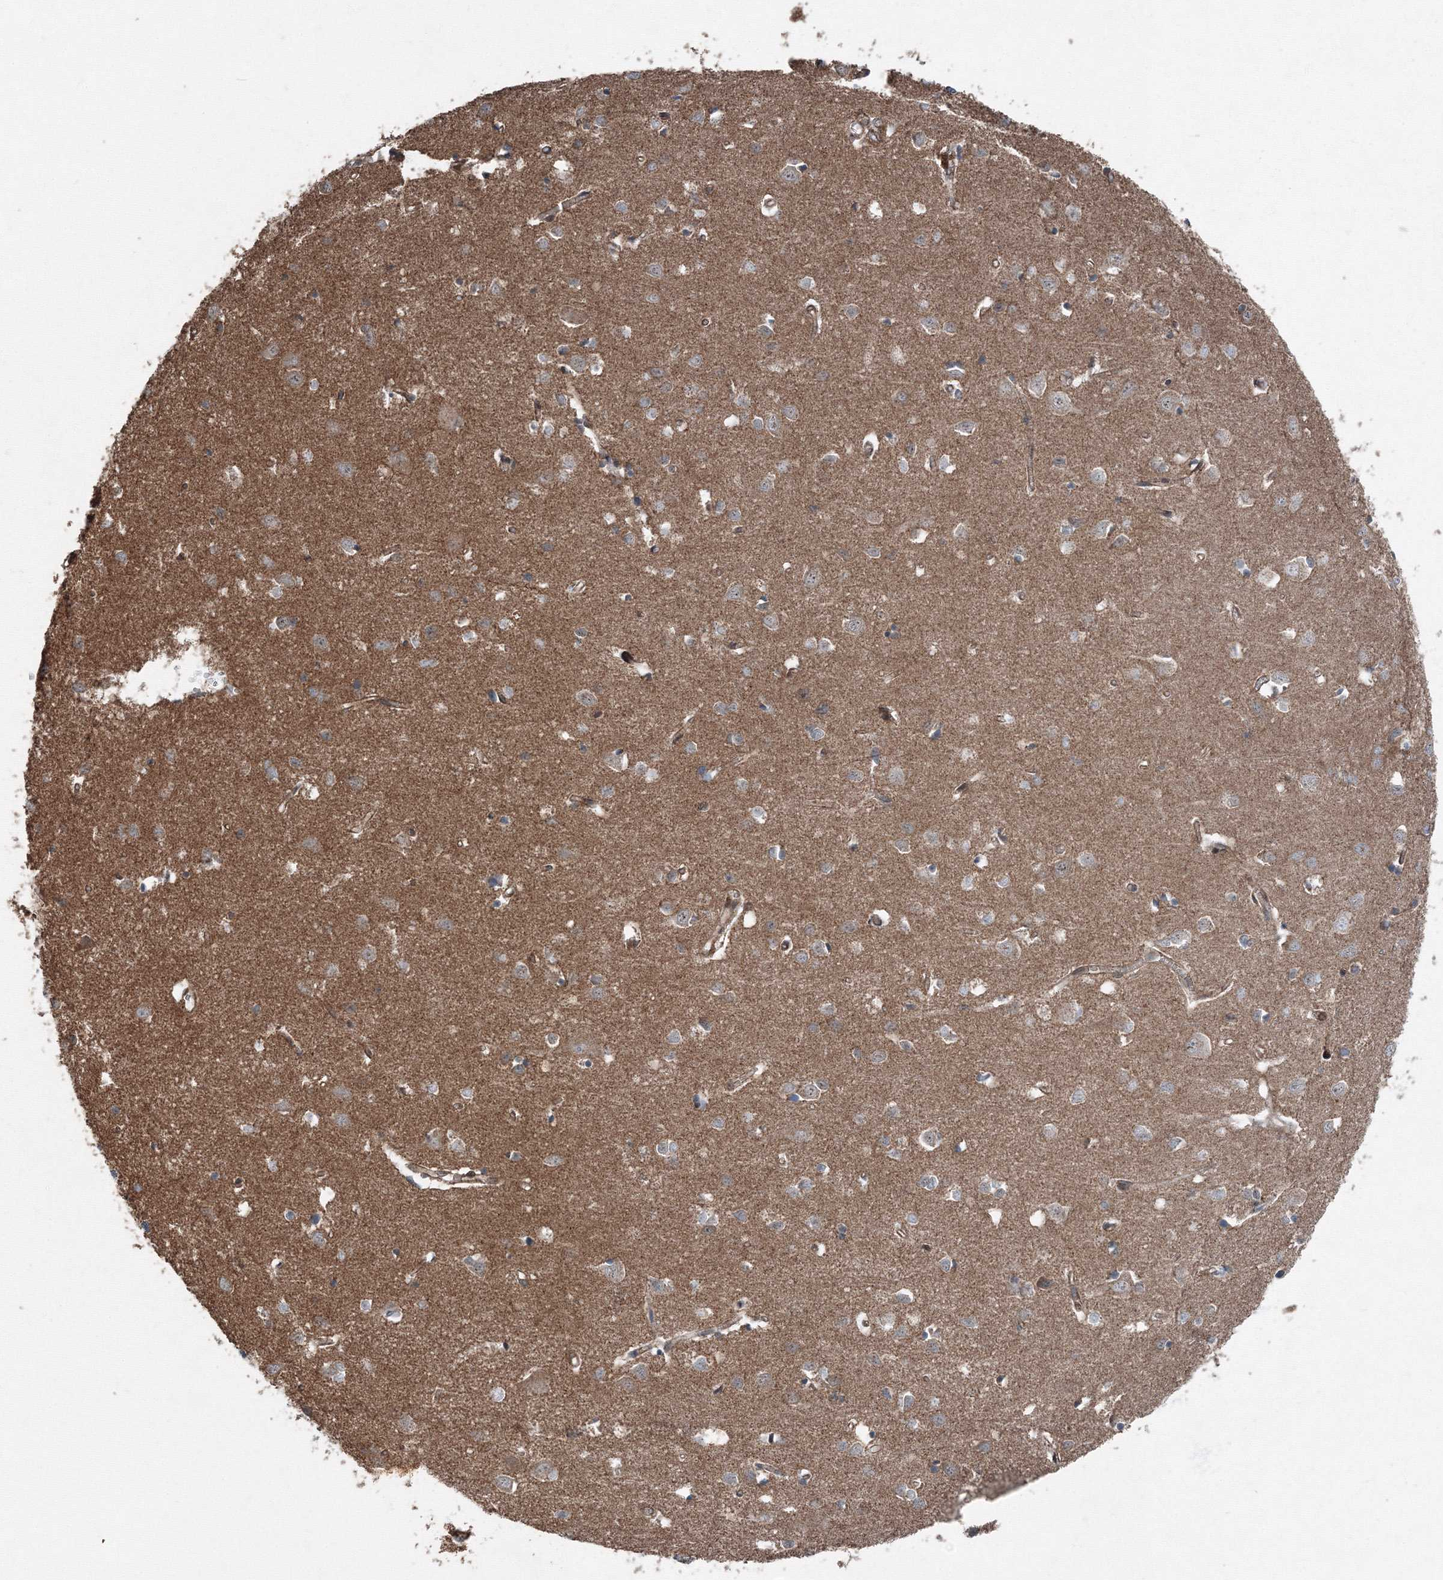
{"staining": {"intensity": "weak", "quantity": ">75%", "location": "cytoplasmic/membranous"}, "tissue": "cerebral cortex", "cell_type": "Endothelial cells", "image_type": "normal", "snomed": [{"axis": "morphology", "description": "Normal tissue, NOS"}, {"axis": "topography", "description": "Cerebral cortex"}], "caption": "DAB (3,3'-diaminobenzidine) immunohistochemical staining of normal cerebral cortex reveals weak cytoplasmic/membranous protein positivity in about >75% of endothelial cells. The protein is shown in brown color, while the nuclei are stained blue.", "gene": "AASDH", "patient": {"sex": "female", "age": 64}}